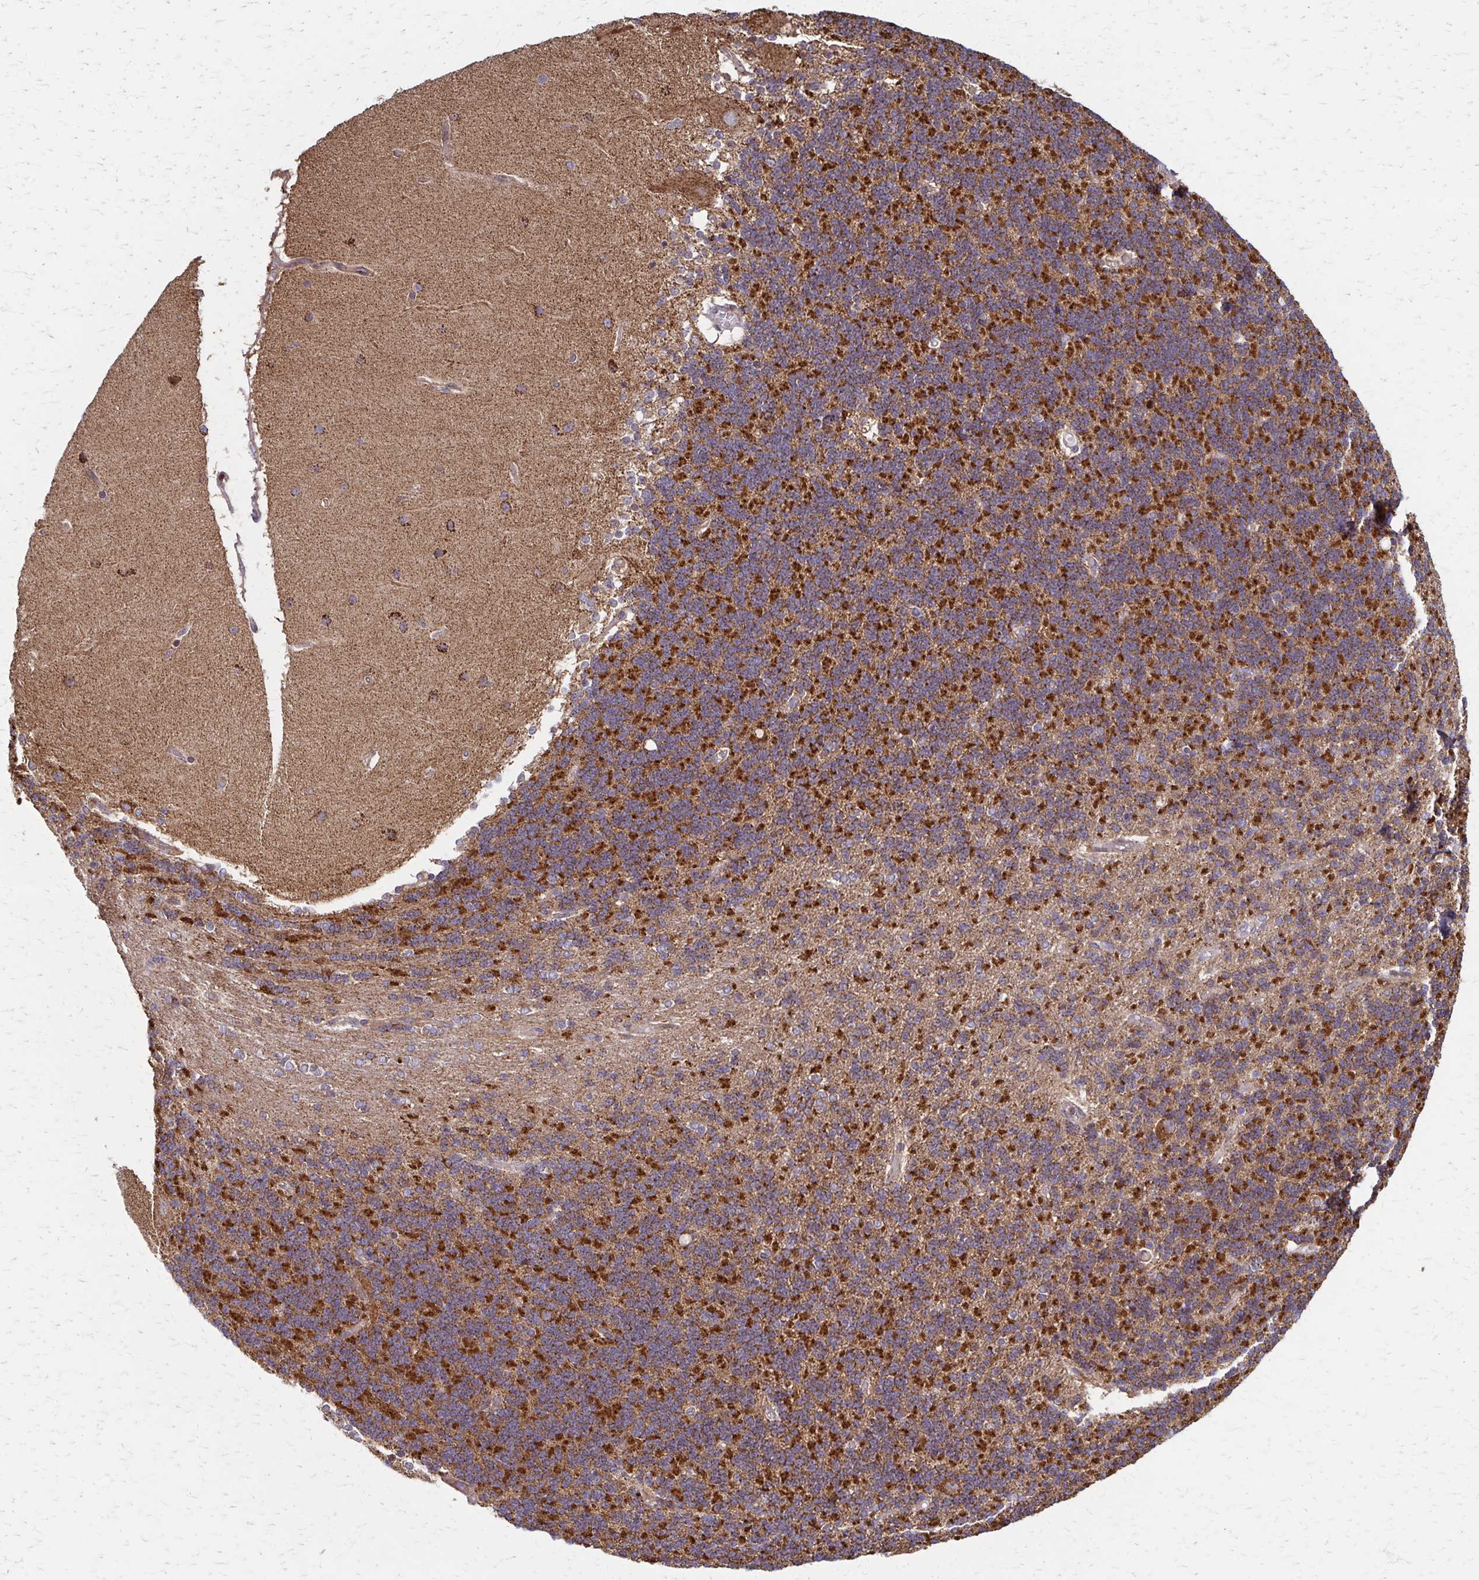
{"staining": {"intensity": "moderate", "quantity": "25%-75%", "location": "cytoplasmic/membranous"}, "tissue": "cerebellum", "cell_type": "Cells in granular layer", "image_type": "normal", "snomed": [{"axis": "morphology", "description": "Normal tissue, NOS"}, {"axis": "topography", "description": "Cerebellum"}], "caption": "Brown immunohistochemical staining in normal cerebellum shows moderate cytoplasmic/membranous expression in approximately 25%-75% of cells in granular layer. (Stains: DAB (3,3'-diaminobenzidine) in brown, nuclei in blue, Microscopy: brightfield microscopy at high magnification).", "gene": "EEF2", "patient": {"sex": "female", "age": 54}}